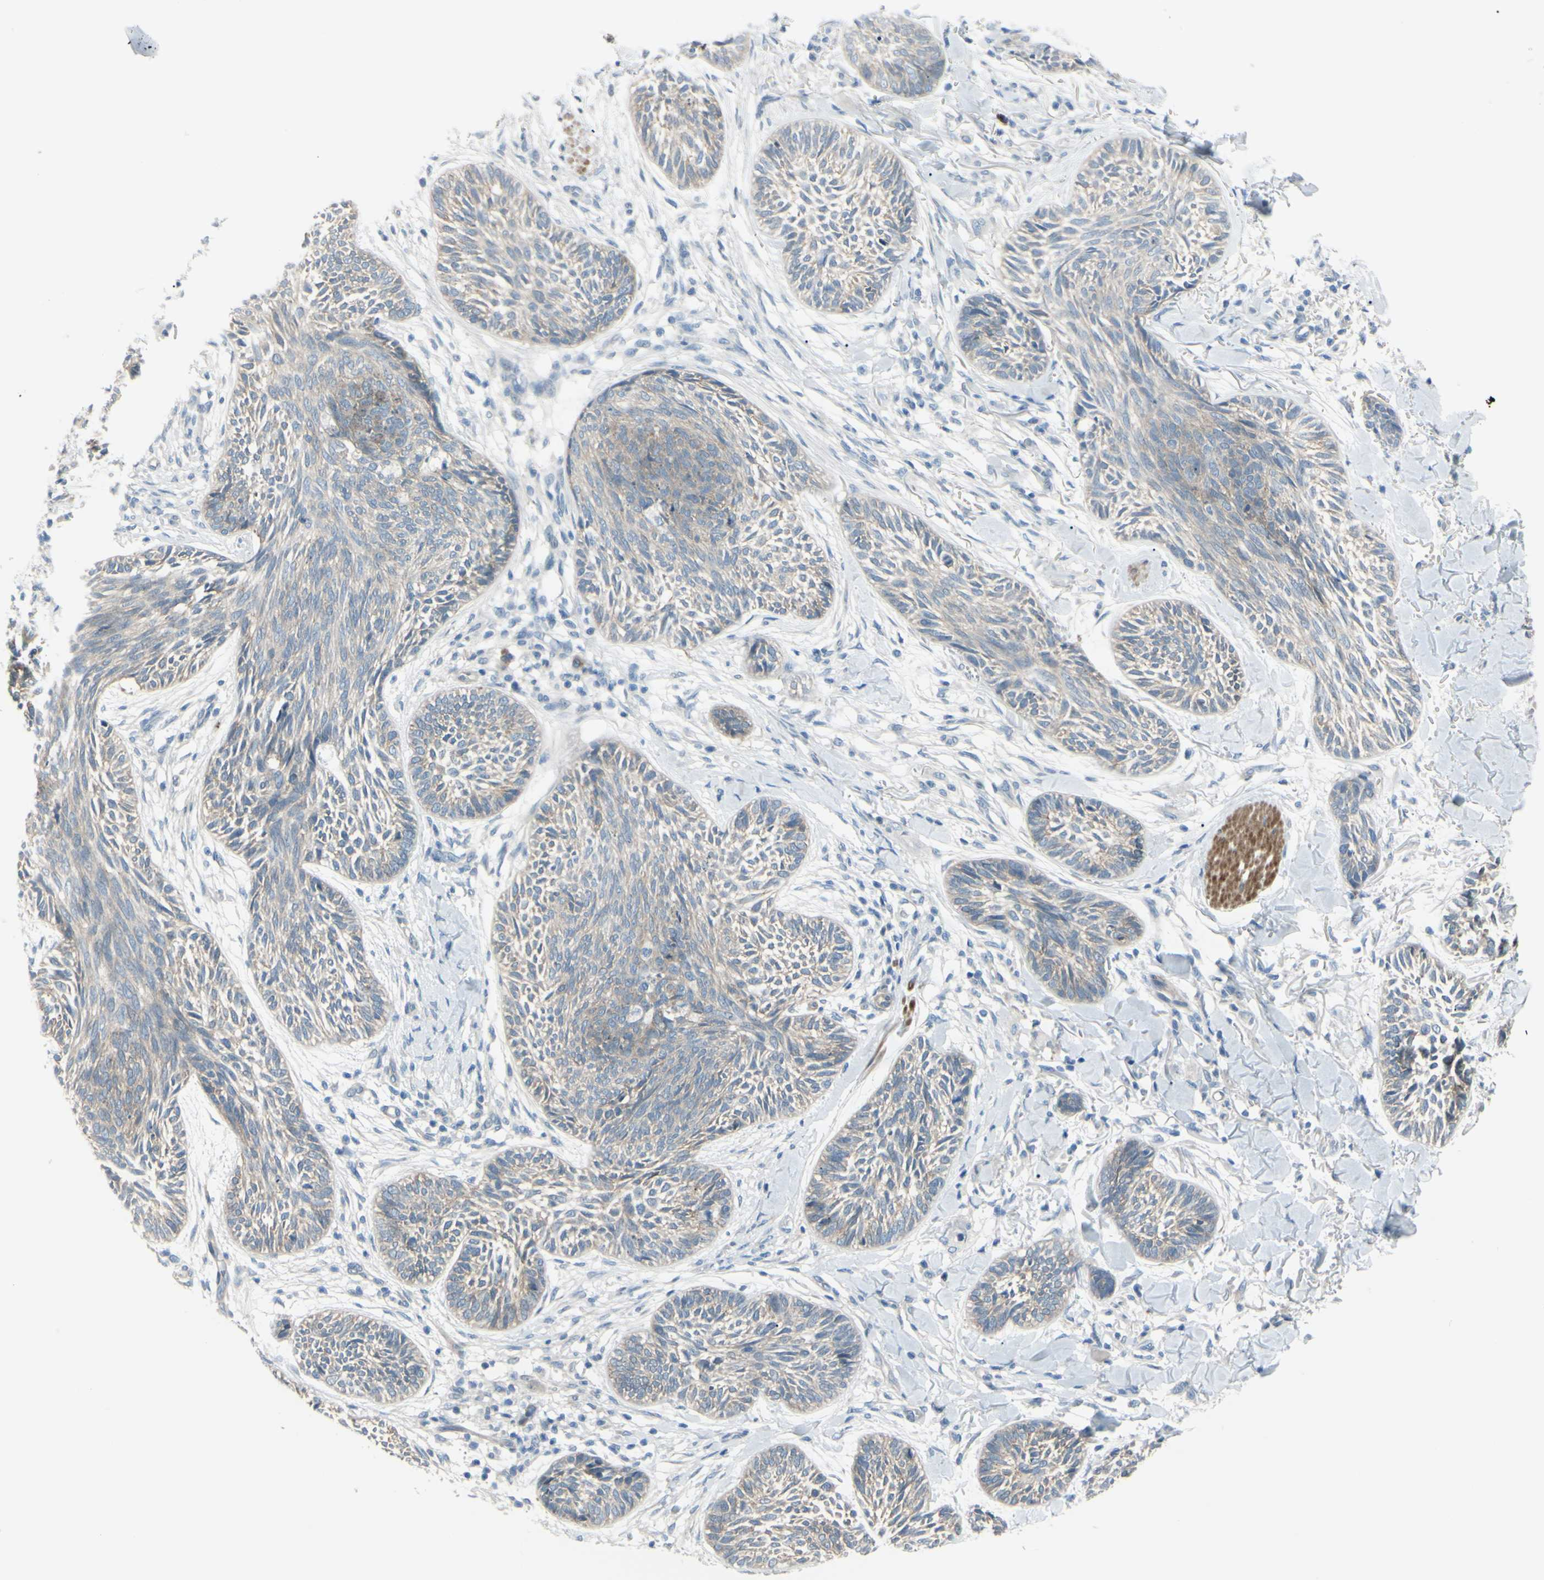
{"staining": {"intensity": "weak", "quantity": ">75%", "location": "cytoplasmic/membranous"}, "tissue": "skin cancer", "cell_type": "Tumor cells", "image_type": "cancer", "snomed": [{"axis": "morphology", "description": "Papilloma, NOS"}, {"axis": "morphology", "description": "Basal cell carcinoma"}, {"axis": "topography", "description": "Skin"}], "caption": "Brown immunohistochemical staining in skin papilloma demonstrates weak cytoplasmic/membranous staining in approximately >75% of tumor cells.", "gene": "LRRK1", "patient": {"sex": "male", "age": 87}}